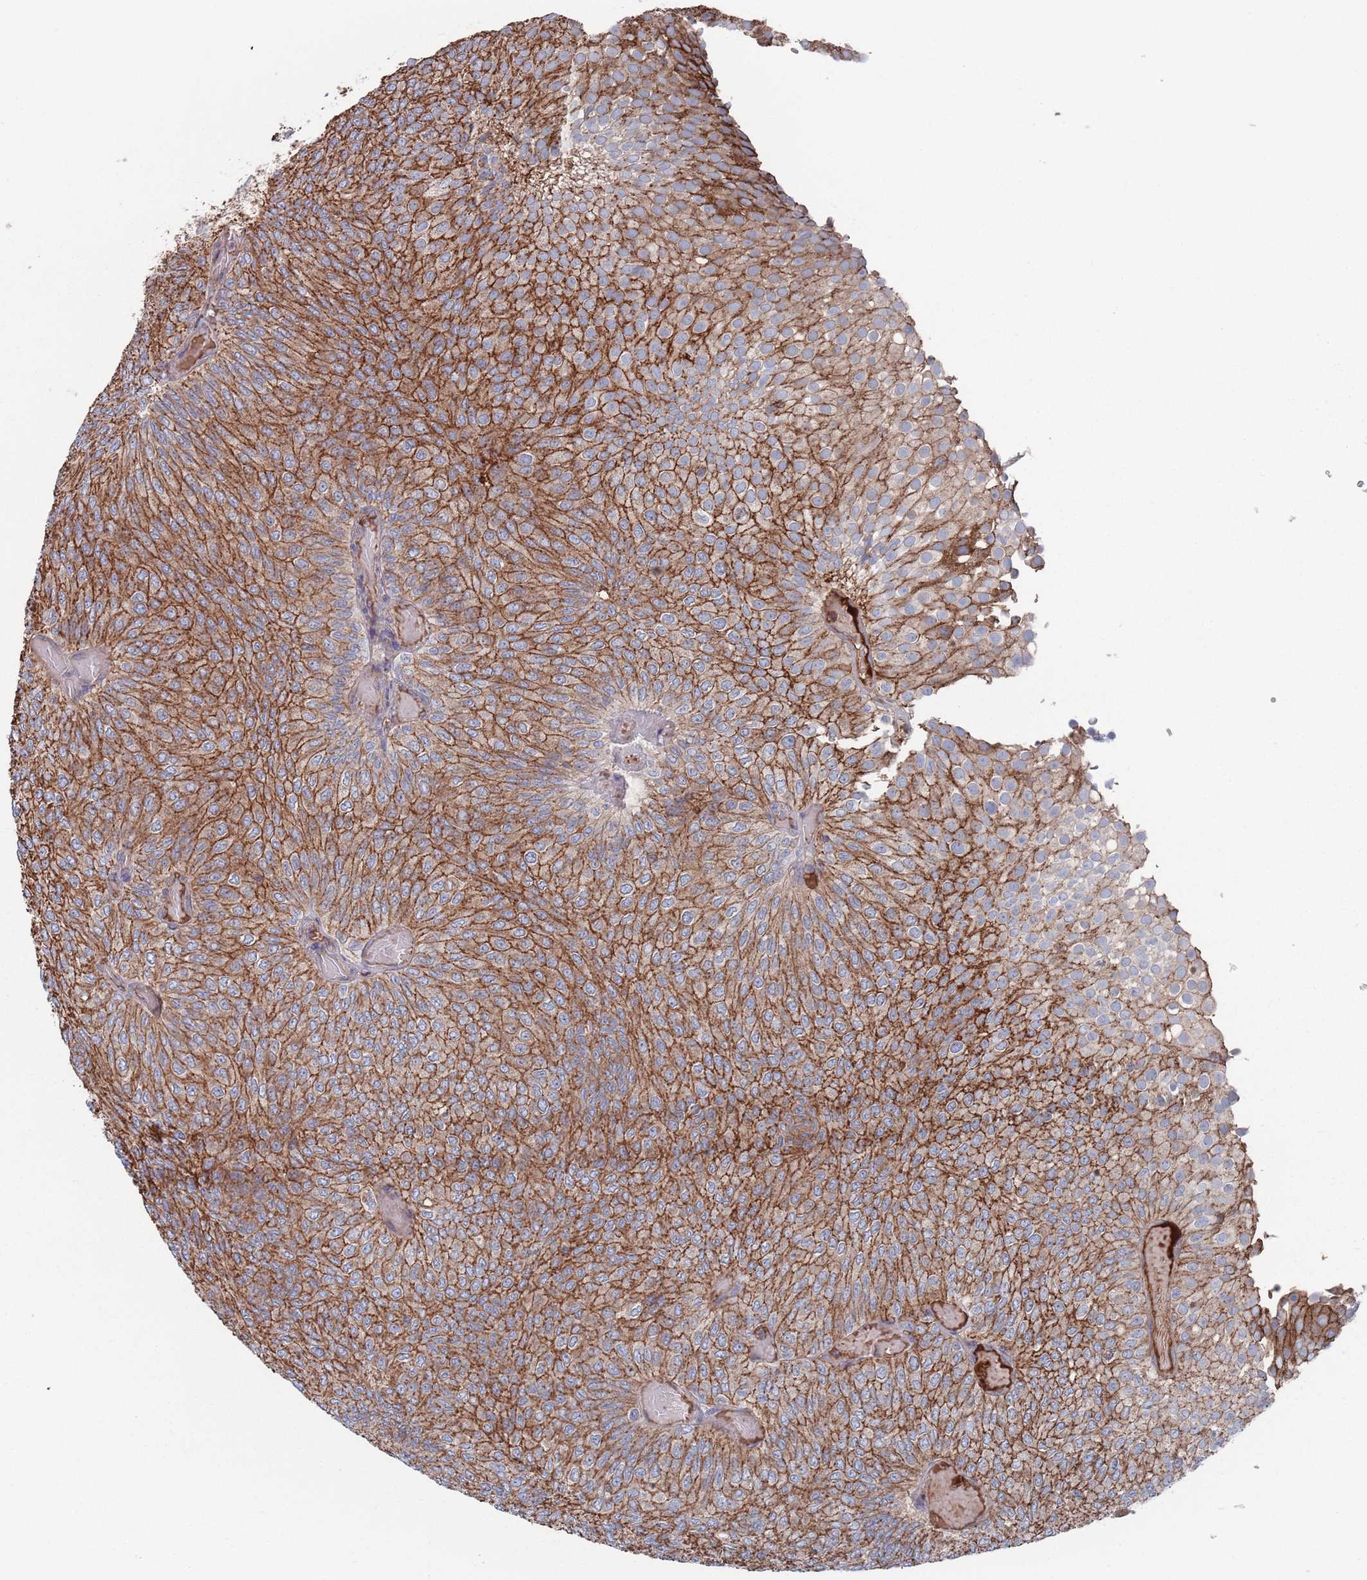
{"staining": {"intensity": "strong", "quantity": ">75%", "location": "cytoplasmic/membranous"}, "tissue": "urothelial cancer", "cell_type": "Tumor cells", "image_type": "cancer", "snomed": [{"axis": "morphology", "description": "Urothelial carcinoma, Low grade"}, {"axis": "topography", "description": "Urinary bladder"}], "caption": "A high amount of strong cytoplasmic/membranous staining is appreciated in approximately >75% of tumor cells in urothelial cancer tissue.", "gene": "PLEKHA4", "patient": {"sex": "male", "age": 78}}